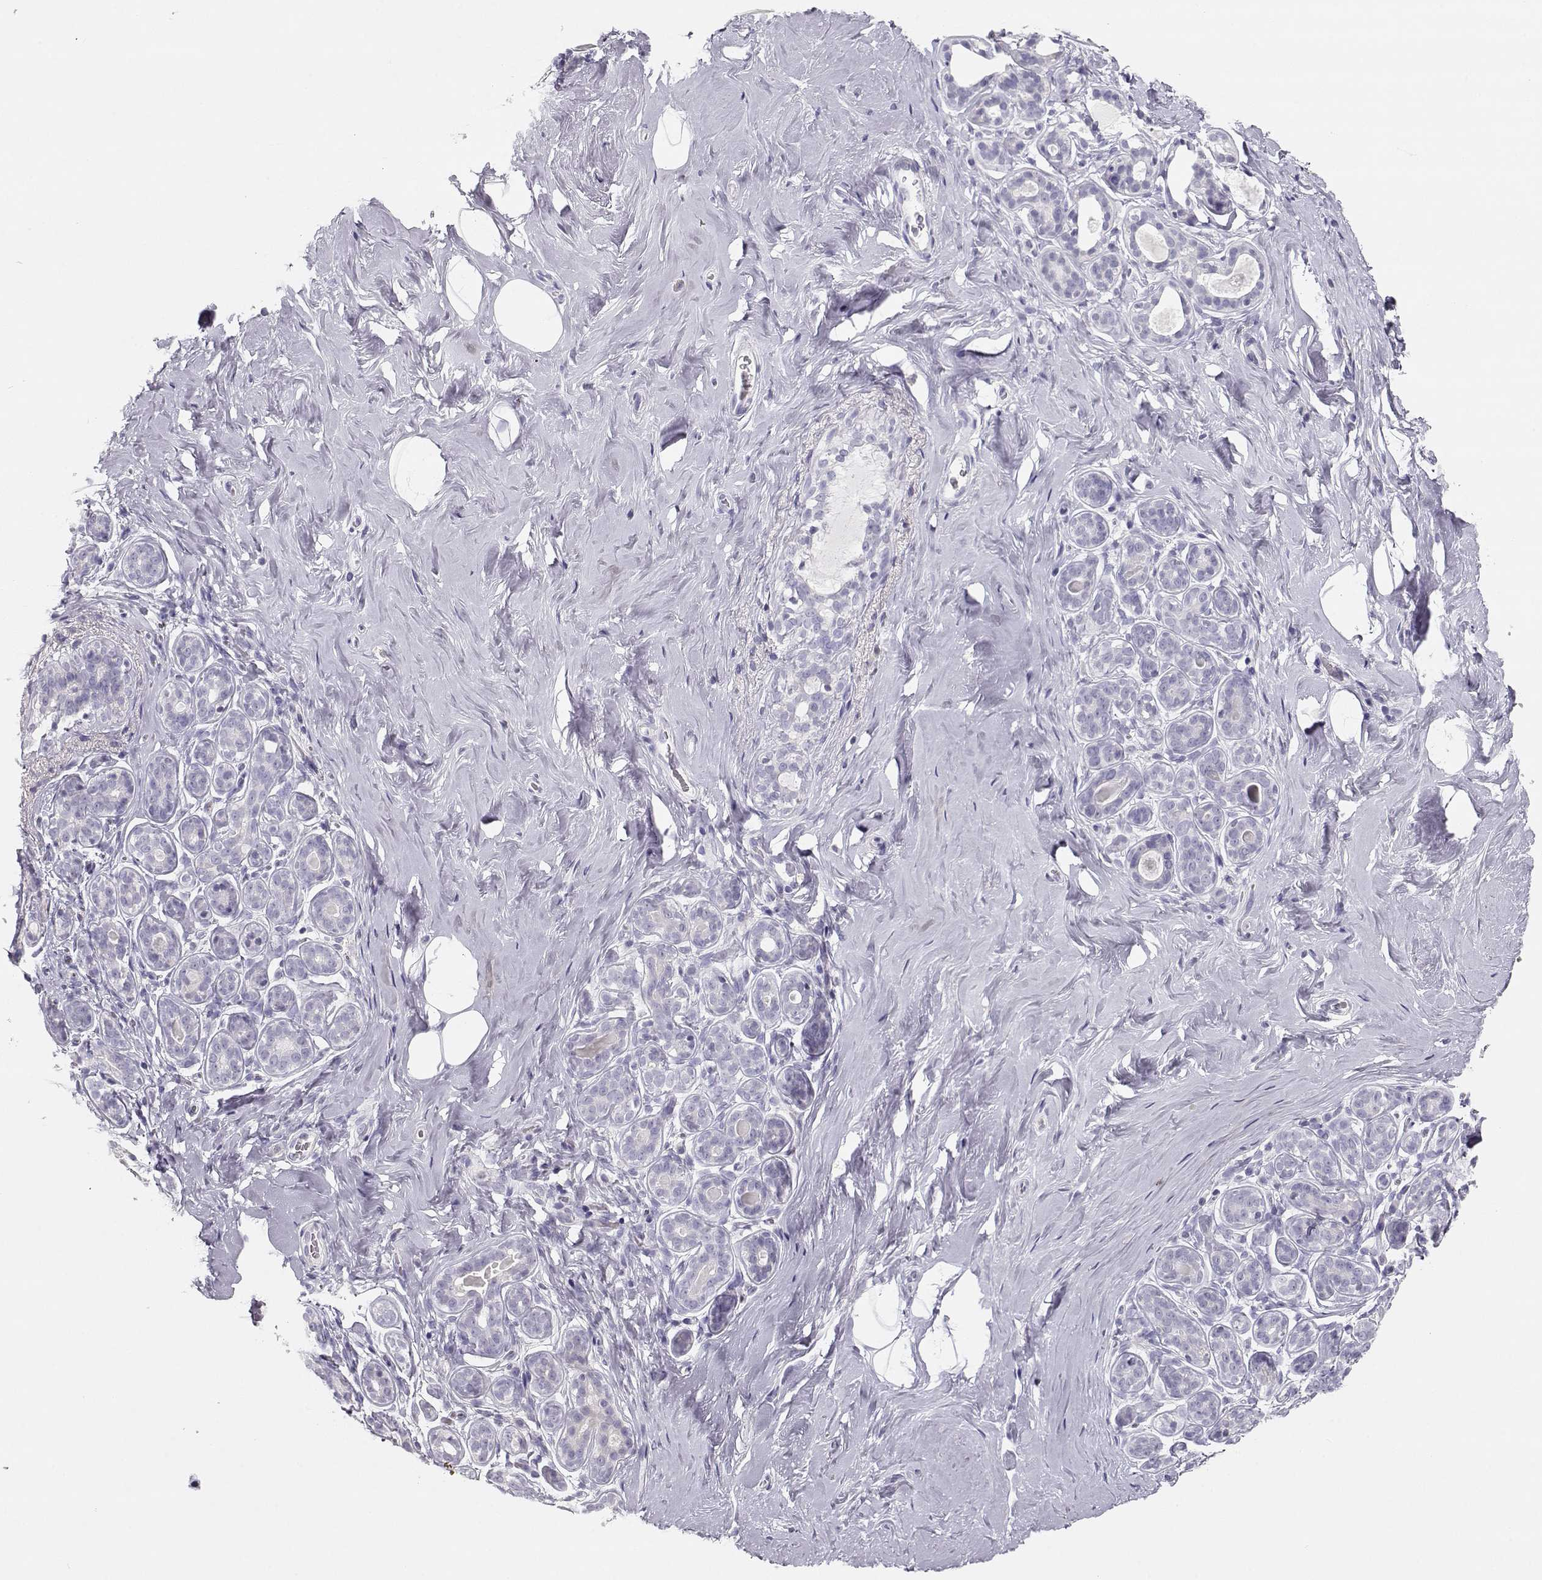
{"staining": {"intensity": "negative", "quantity": "none", "location": "none"}, "tissue": "breast", "cell_type": "Adipocytes", "image_type": "normal", "snomed": [{"axis": "morphology", "description": "Normal tissue, NOS"}, {"axis": "topography", "description": "Skin"}, {"axis": "topography", "description": "Breast"}], "caption": "IHC of unremarkable human breast shows no expression in adipocytes.", "gene": "LEPR", "patient": {"sex": "female", "age": 43}}